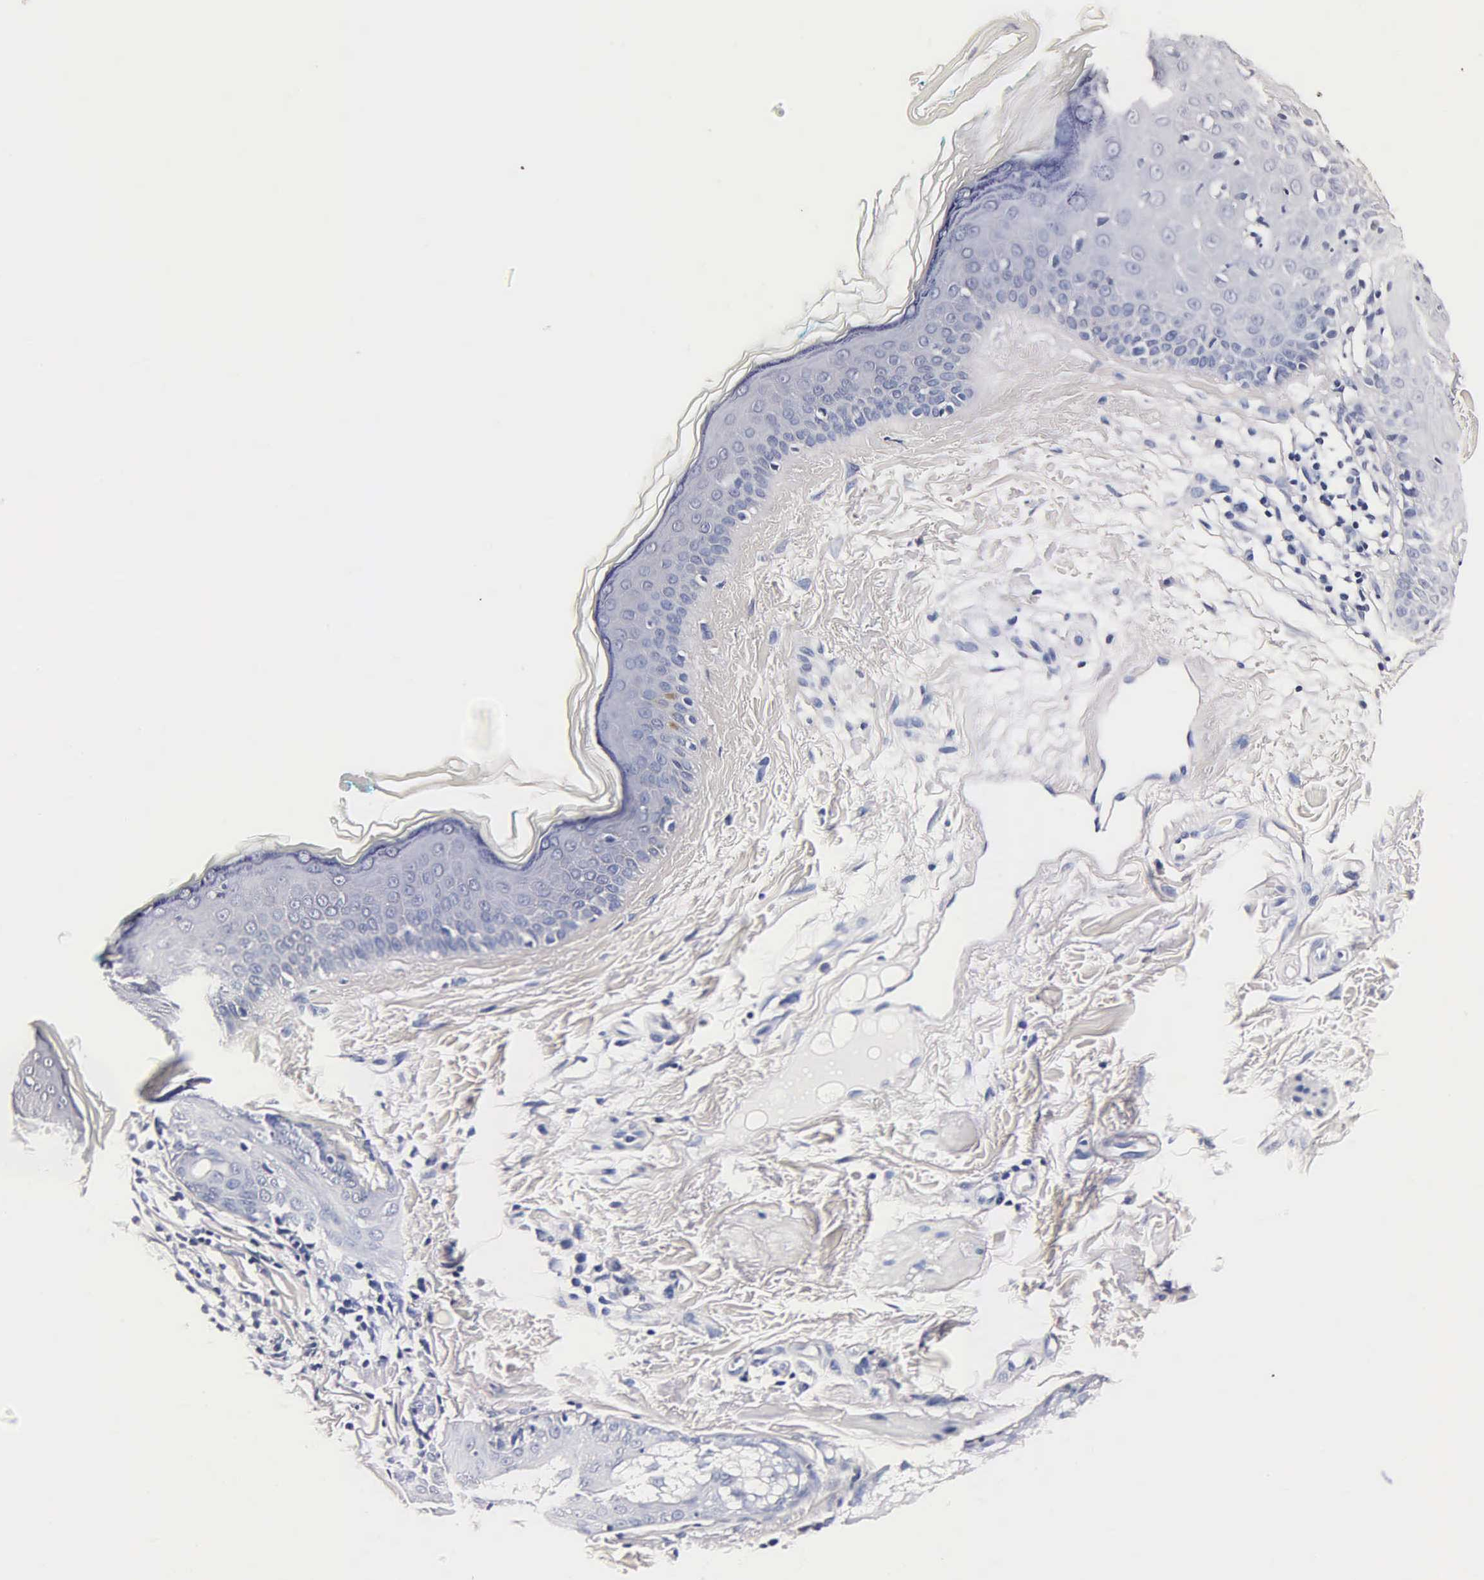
{"staining": {"intensity": "negative", "quantity": "none", "location": "none"}, "tissue": "skin", "cell_type": "Fibroblasts", "image_type": "normal", "snomed": [{"axis": "morphology", "description": "Normal tissue, NOS"}, {"axis": "topography", "description": "Skin"}], "caption": "The photomicrograph displays no significant expression in fibroblasts of skin.", "gene": "INS", "patient": {"sex": "male", "age": 86}}